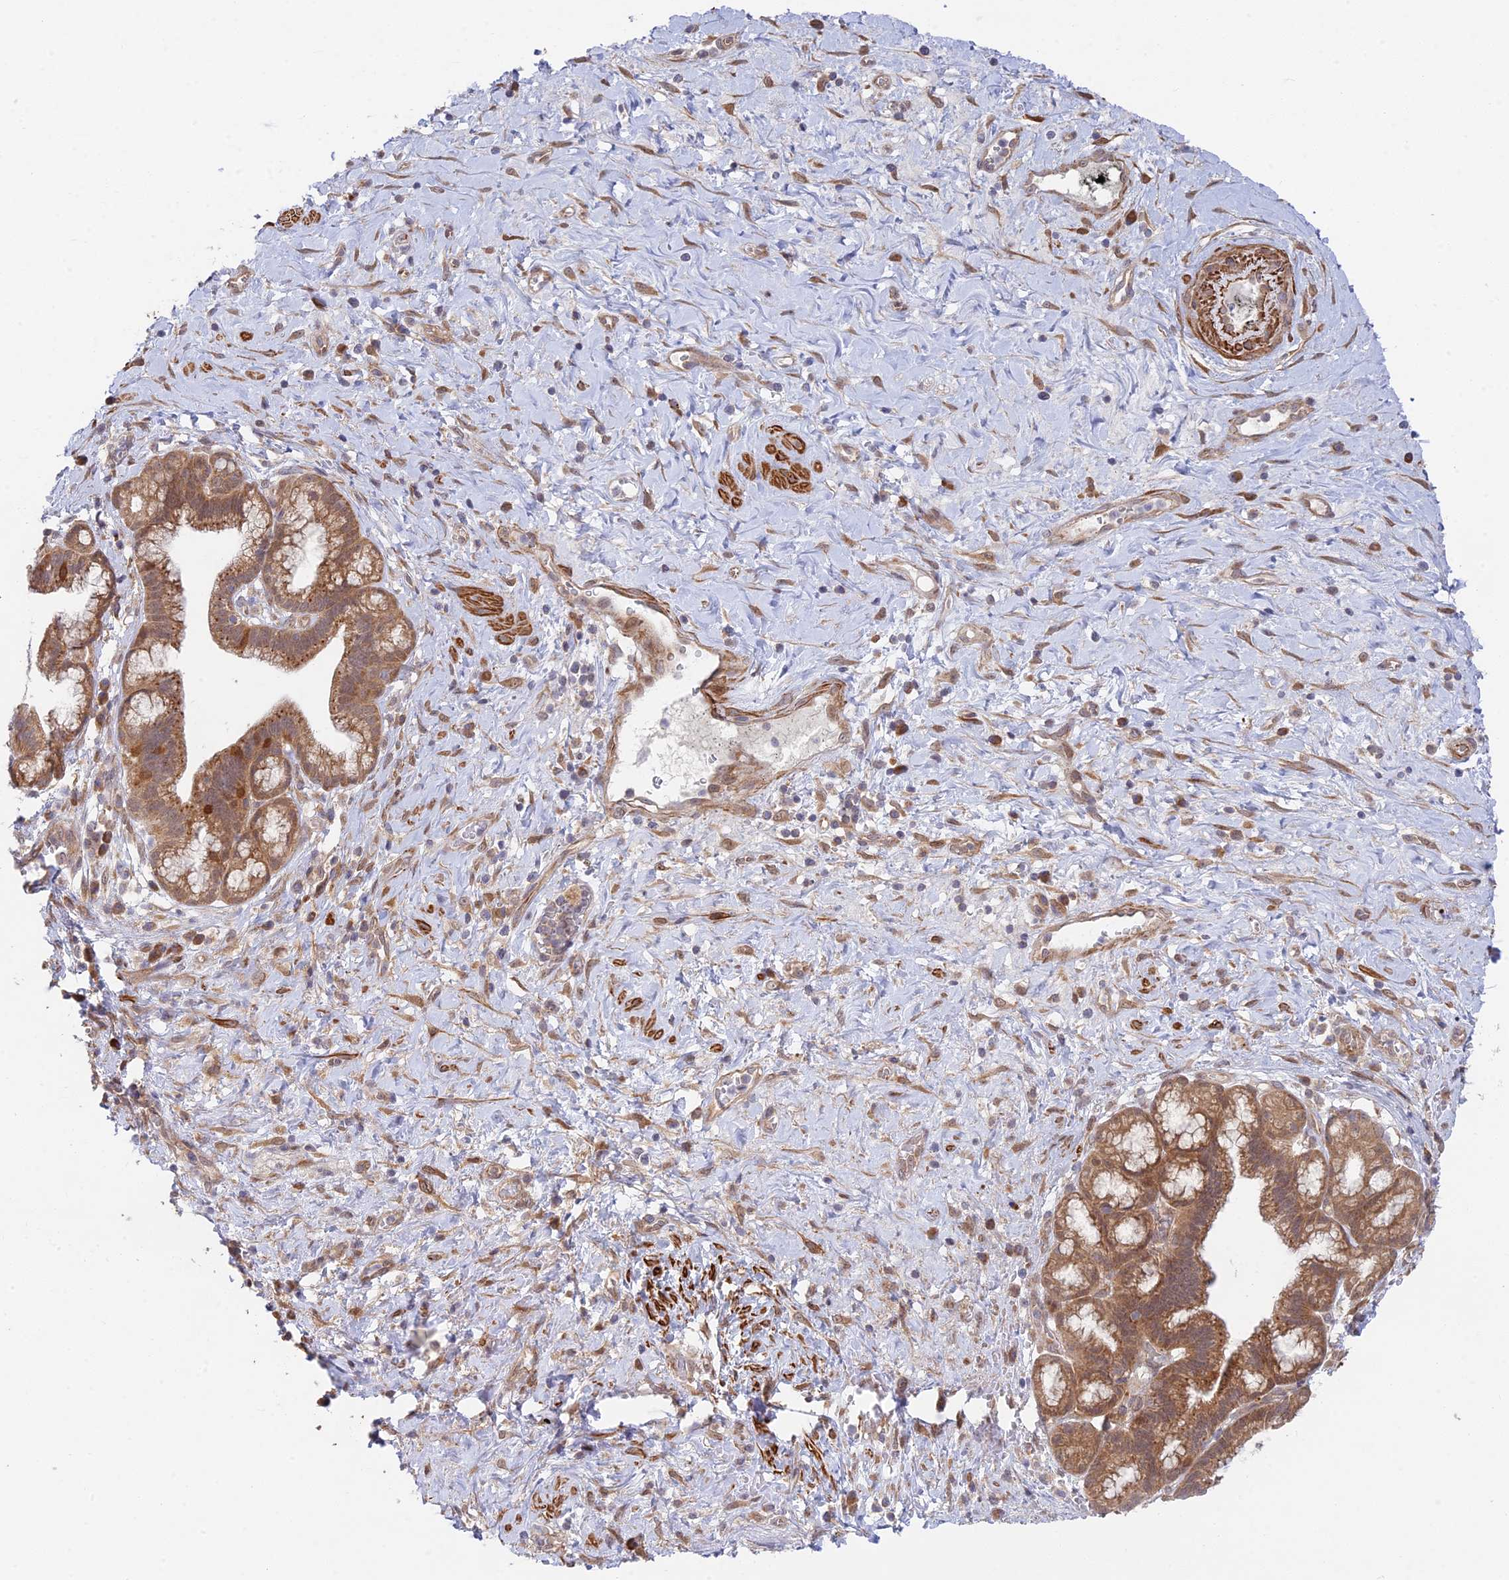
{"staining": {"intensity": "moderate", "quantity": ">75%", "location": "cytoplasmic/membranous"}, "tissue": "pancreatic cancer", "cell_type": "Tumor cells", "image_type": "cancer", "snomed": [{"axis": "morphology", "description": "Adenocarcinoma, NOS"}, {"axis": "topography", "description": "Pancreas"}], "caption": "The image demonstrates a brown stain indicating the presence of a protein in the cytoplasmic/membranous of tumor cells in pancreatic cancer (adenocarcinoma).", "gene": "INCA1", "patient": {"sex": "male", "age": 72}}